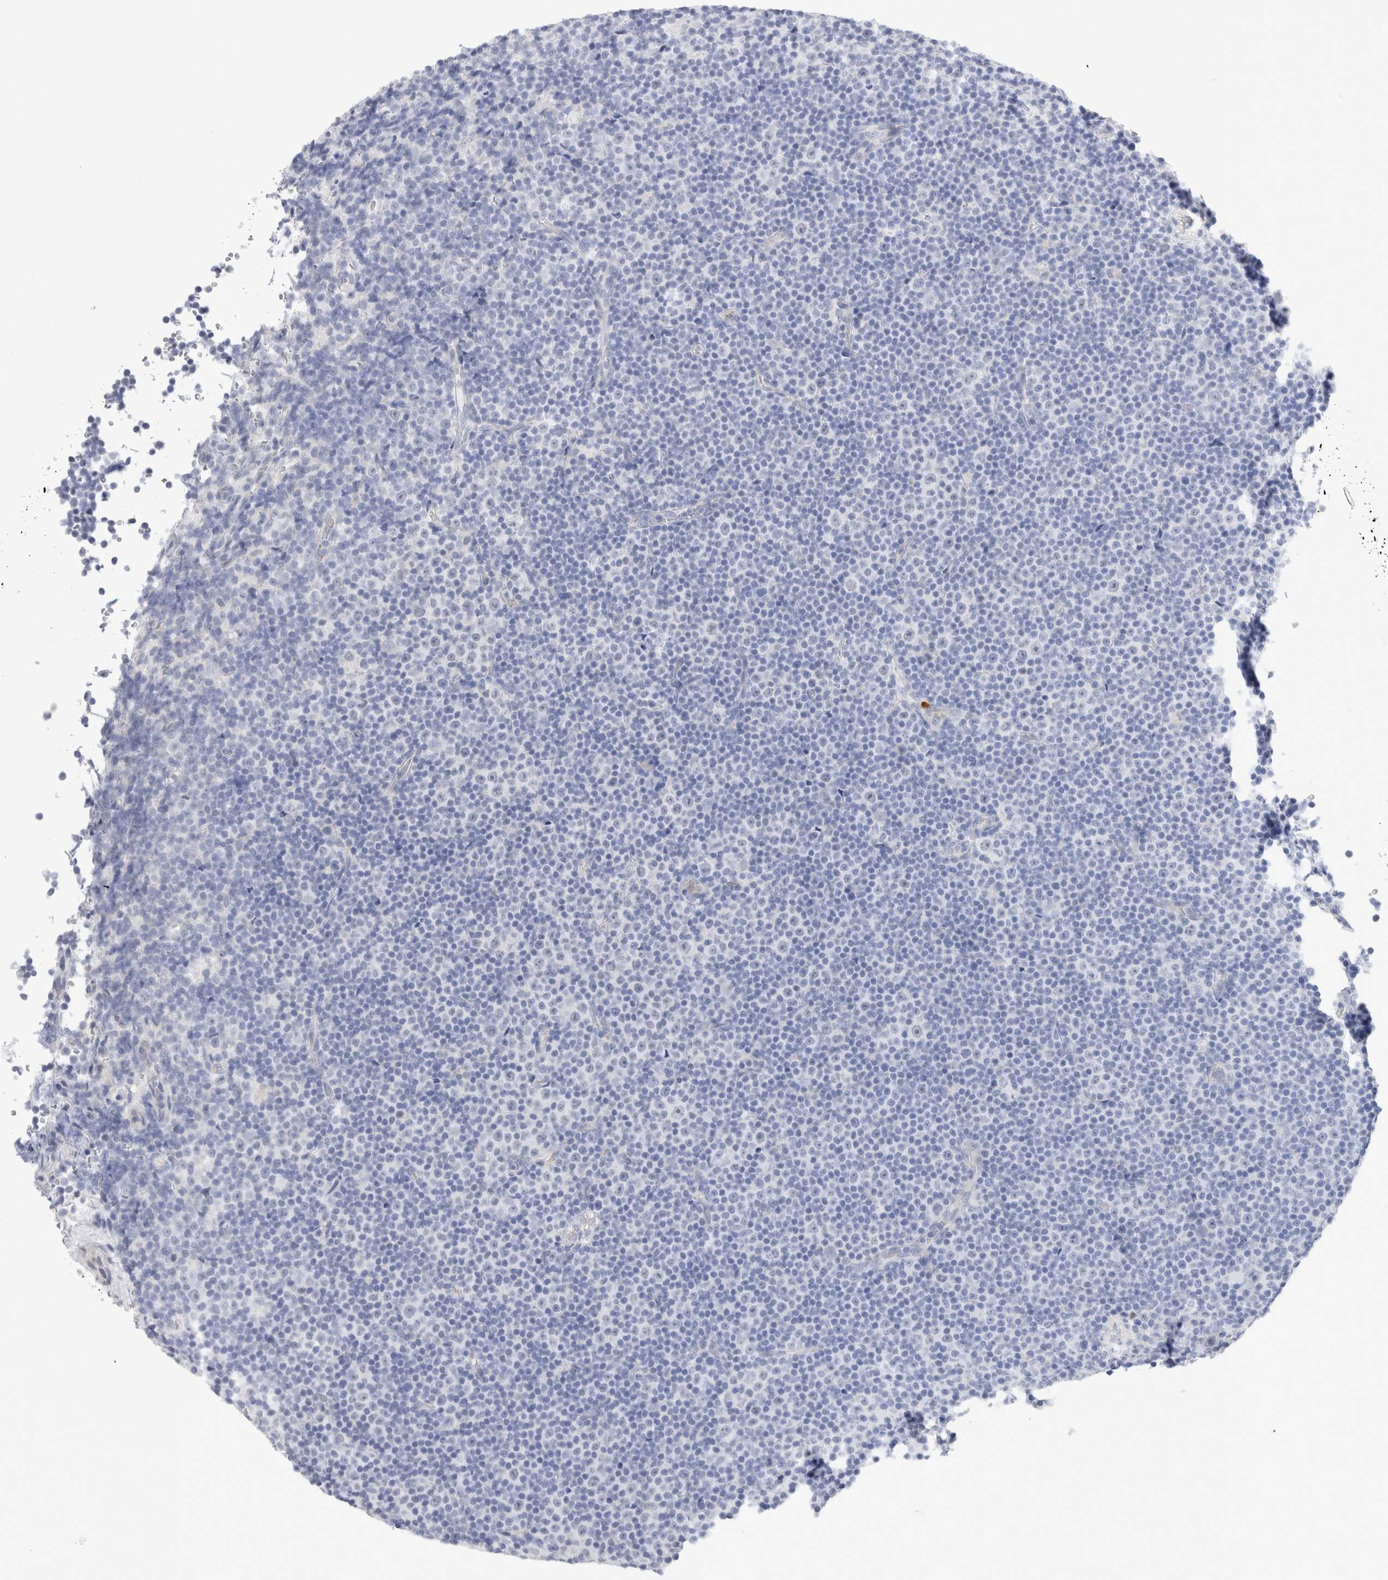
{"staining": {"intensity": "negative", "quantity": "none", "location": "none"}, "tissue": "lymphoma", "cell_type": "Tumor cells", "image_type": "cancer", "snomed": [{"axis": "morphology", "description": "Malignant lymphoma, non-Hodgkin's type, Low grade"}, {"axis": "topography", "description": "Lymph node"}], "caption": "An image of human lymphoma is negative for staining in tumor cells.", "gene": "SLC10A5", "patient": {"sex": "female", "age": 67}}